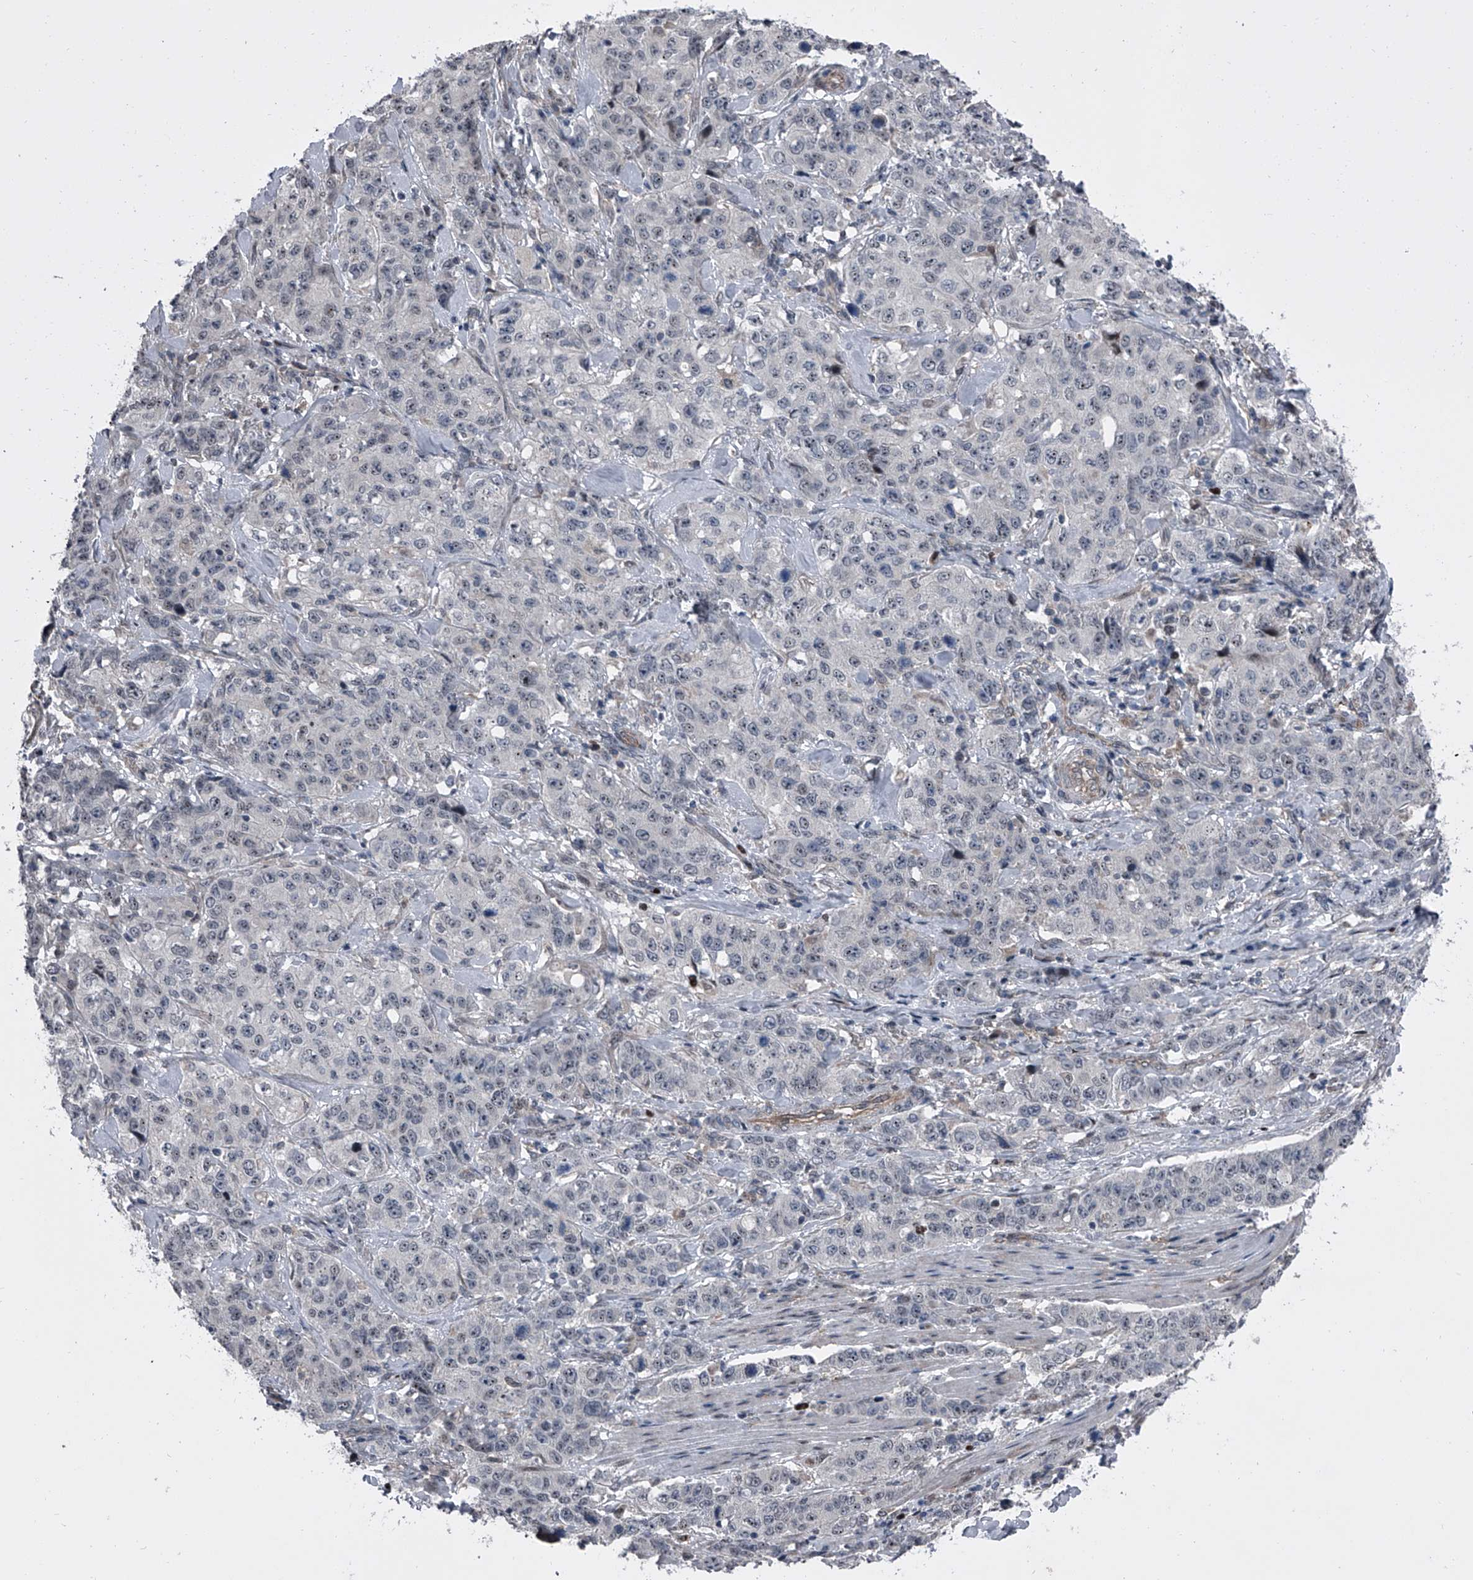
{"staining": {"intensity": "negative", "quantity": "none", "location": "none"}, "tissue": "stomach cancer", "cell_type": "Tumor cells", "image_type": "cancer", "snomed": [{"axis": "morphology", "description": "Adenocarcinoma, NOS"}, {"axis": "topography", "description": "Stomach"}], "caption": "Immunohistochemistry (IHC) of human stomach cancer displays no staining in tumor cells.", "gene": "ELK4", "patient": {"sex": "male", "age": 48}}